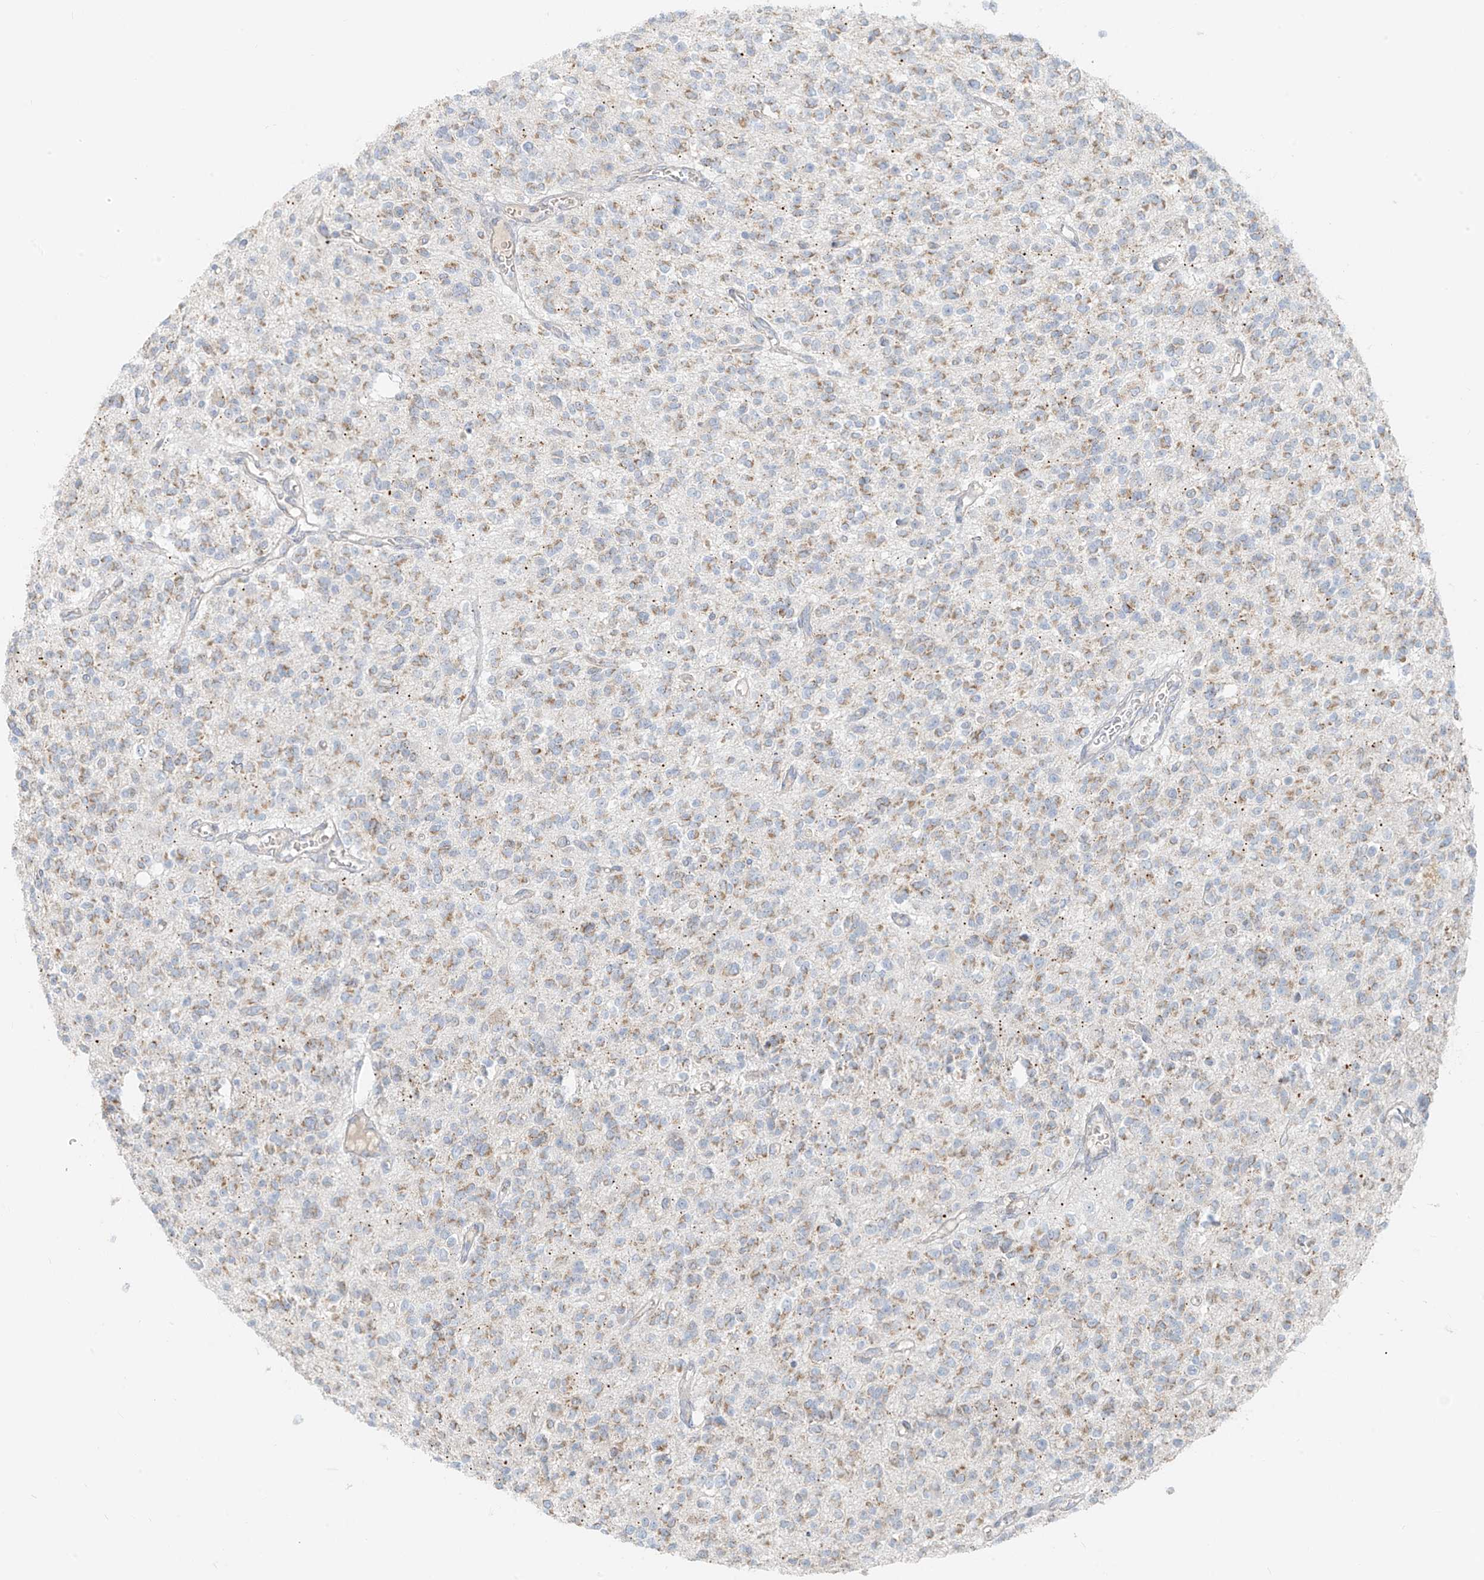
{"staining": {"intensity": "moderate", "quantity": "25%-75%", "location": "cytoplasmic/membranous"}, "tissue": "glioma", "cell_type": "Tumor cells", "image_type": "cancer", "snomed": [{"axis": "morphology", "description": "Glioma, malignant, High grade"}, {"axis": "topography", "description": "Brain"}], "caption": "IHC of glioma reveals medium levels of moderate cytoplasmic/membranous expression in about 25%-75% of tumor cells. The staining was performed using DAB (3,3'-diaminobenzidine) to visualize the protein expression in brown, while the nuclei were stained in blue with hematoxylin (Magnification: 20x).", "gene": "UST", "patient": {"sex": "male", "age": 34}}